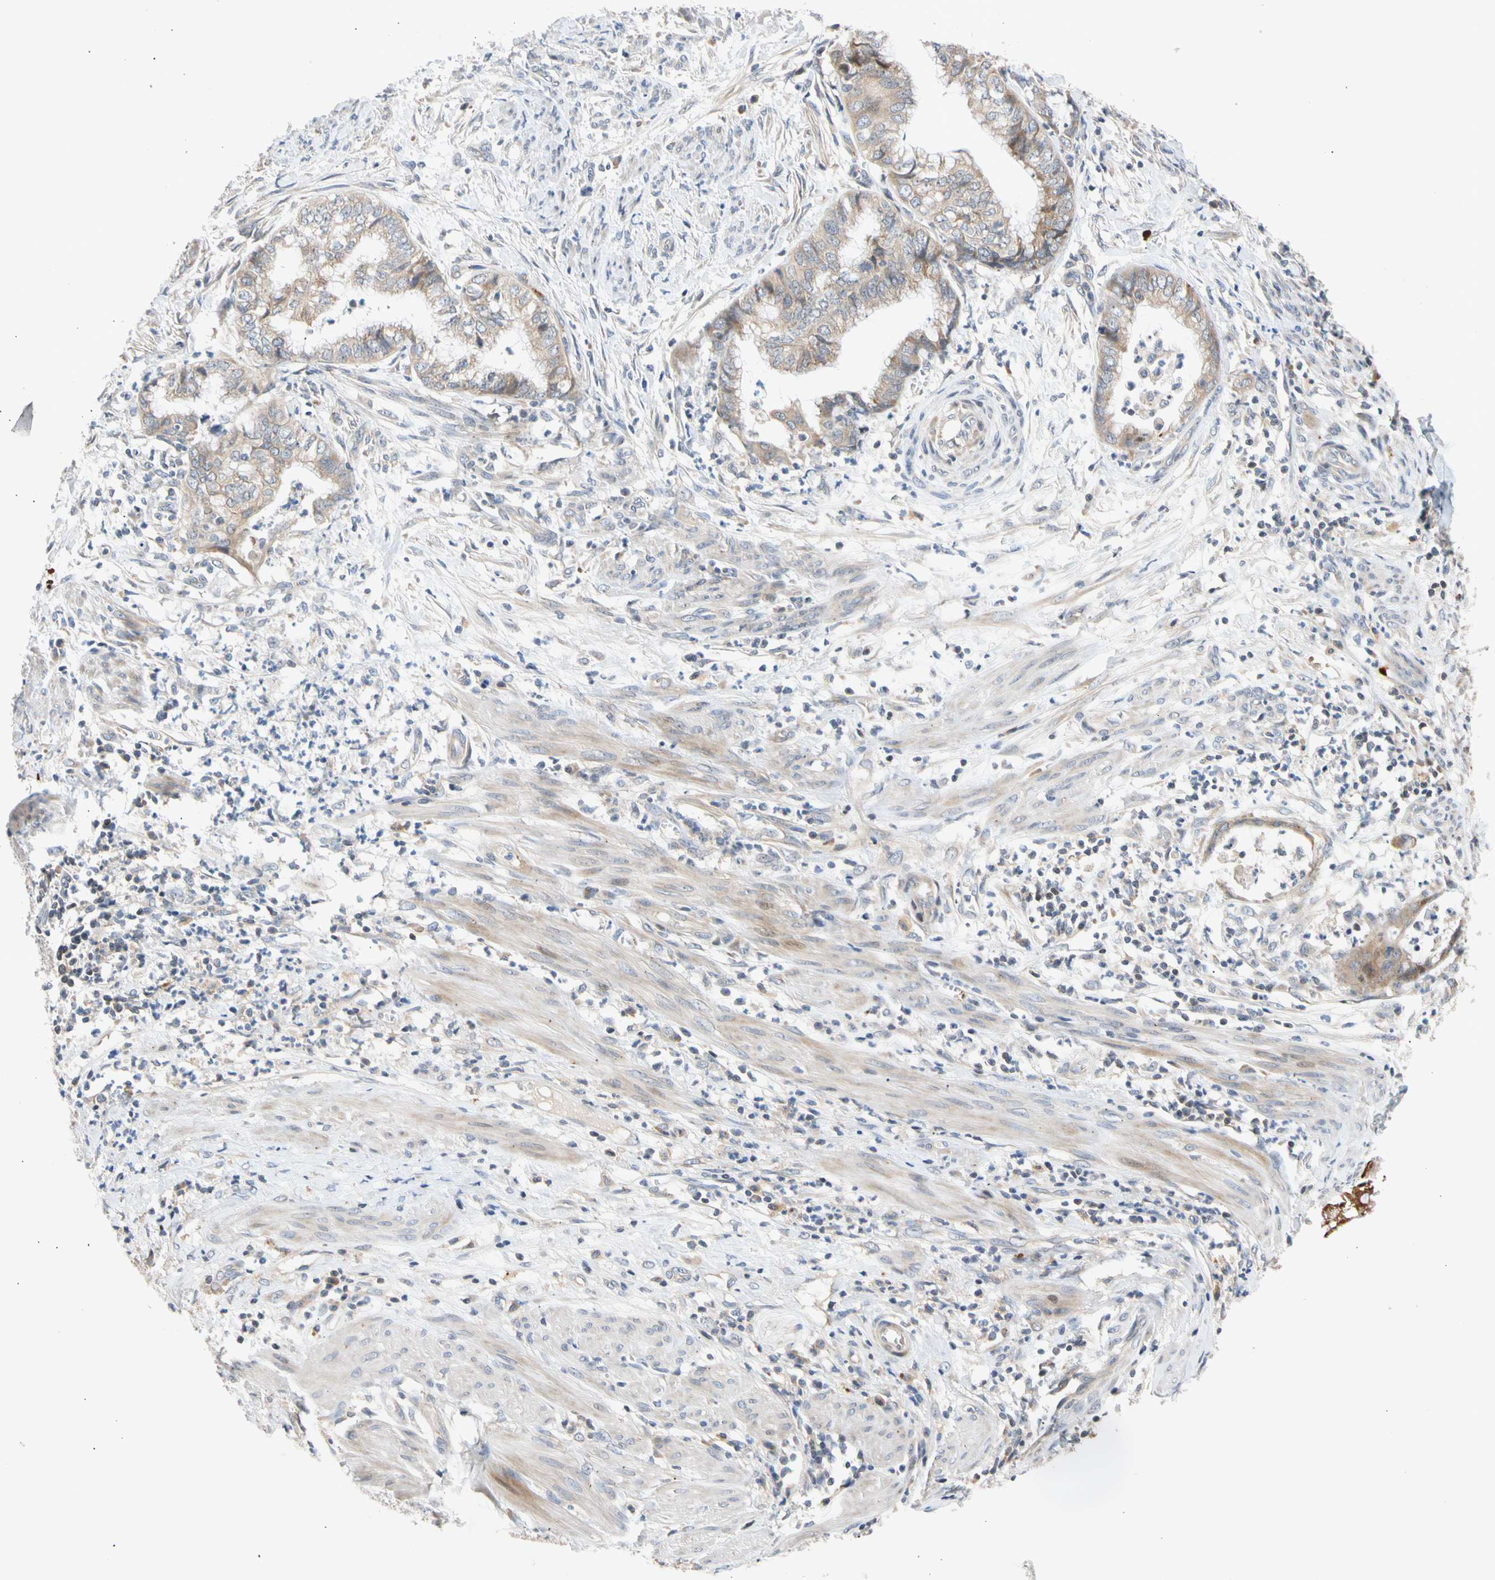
{"staining": {"intensity": "weak", "quantity": ">75%", "location": "cytoplasmic/membranous"}, "tissue": "endometrial cancer", "cell_type": "Tumor cells", "image_type": "cancer", "snomed": [{"axis": "morphology", "description": "Necrosis, NOS"}, {"axis": "morphology", "description": "Adenocarcinoma, NOS"}, {"axis": "topography", "description": "Endometrium"}], "caption": "Protein analysis of endometrial cancer (adenocarcinoma) tissue exhibits weak cytoplasmic/membranous staining in approximately >75% of tumor cells. (DAB IHC, brown staining for protein, blue staining for nuclei).", "gene": "CNST", "patient": {"sex": "female", "age": 79}}